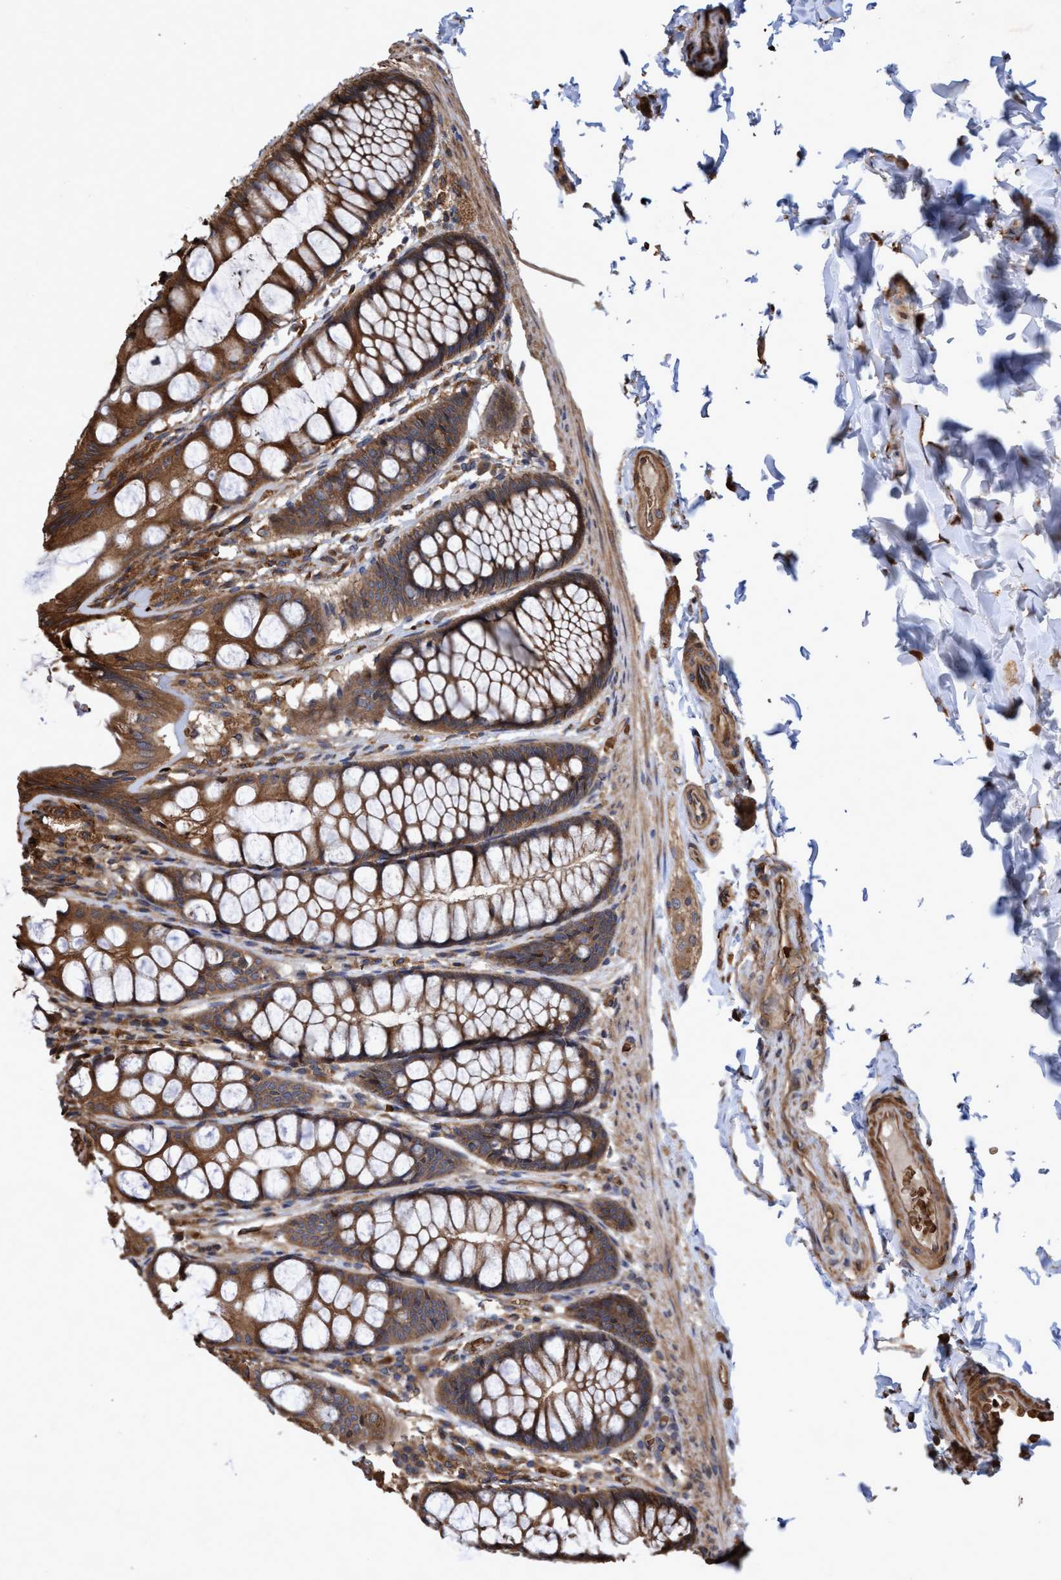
{"staining": {"intensity": "moderate", "quantity": ">75%", "location": "cytoplasmic/membranous"}, "tissue": "colon", "cell_type": "Endothelial cells", "image_type": "normal", "snomed": [{"axis": "morphology", "description": "Normal tissue, NOS"}, {"axis": "topography", "description": "Colon"}], "caption": "Immunohistochemistry (IHC) (DAB (3,3'-diaminobenzidine)) staining of unremarkable colon shows moderate cytoplasmic/membranous protein expression in approximately >75% of endothelial cells.", "gene": "CHMP6", "patient": {"sex": "male", "age": 47}}